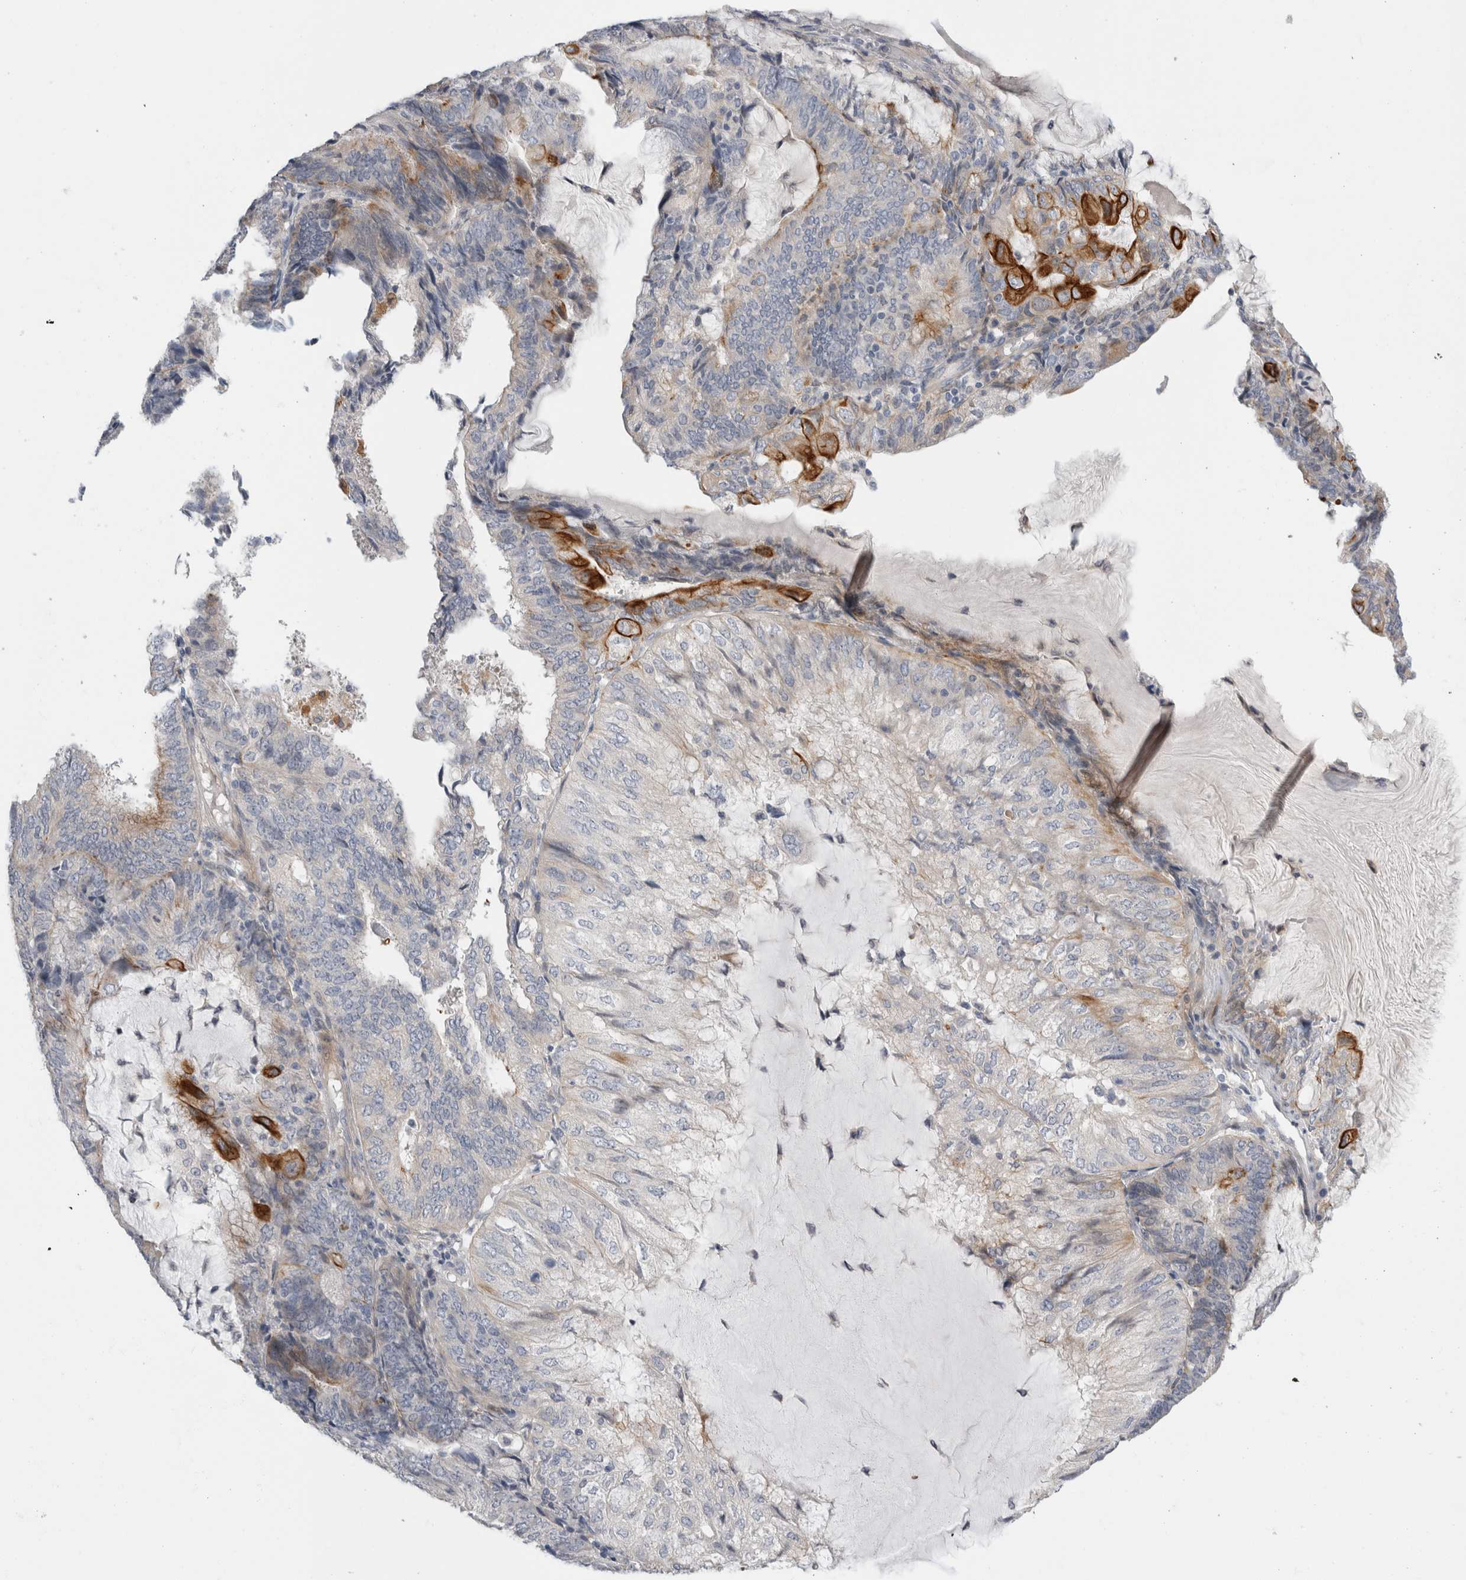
{"staining": {"intensity": "strong", "quantity": "<25%", "location": "cytoplasmic/membranous"}, "tissue": "endometrial cancer", "cell_type": "Tumor cells", "image_type": "cancer", "snomed": [{"axis": "morphology", "description": "Adenocarcinoma, NOS"}, {"axis": "topography", "description": "Endometrium"}], "caption": "DAB immunohistochemical staining of endometrial adenocarcinoma exhibits strong cytoplasmic/membranous protein staining in about <25% of tumor cells.", "gene": "SLC20A2", "patient": {"sex": "female", "age": 81}}